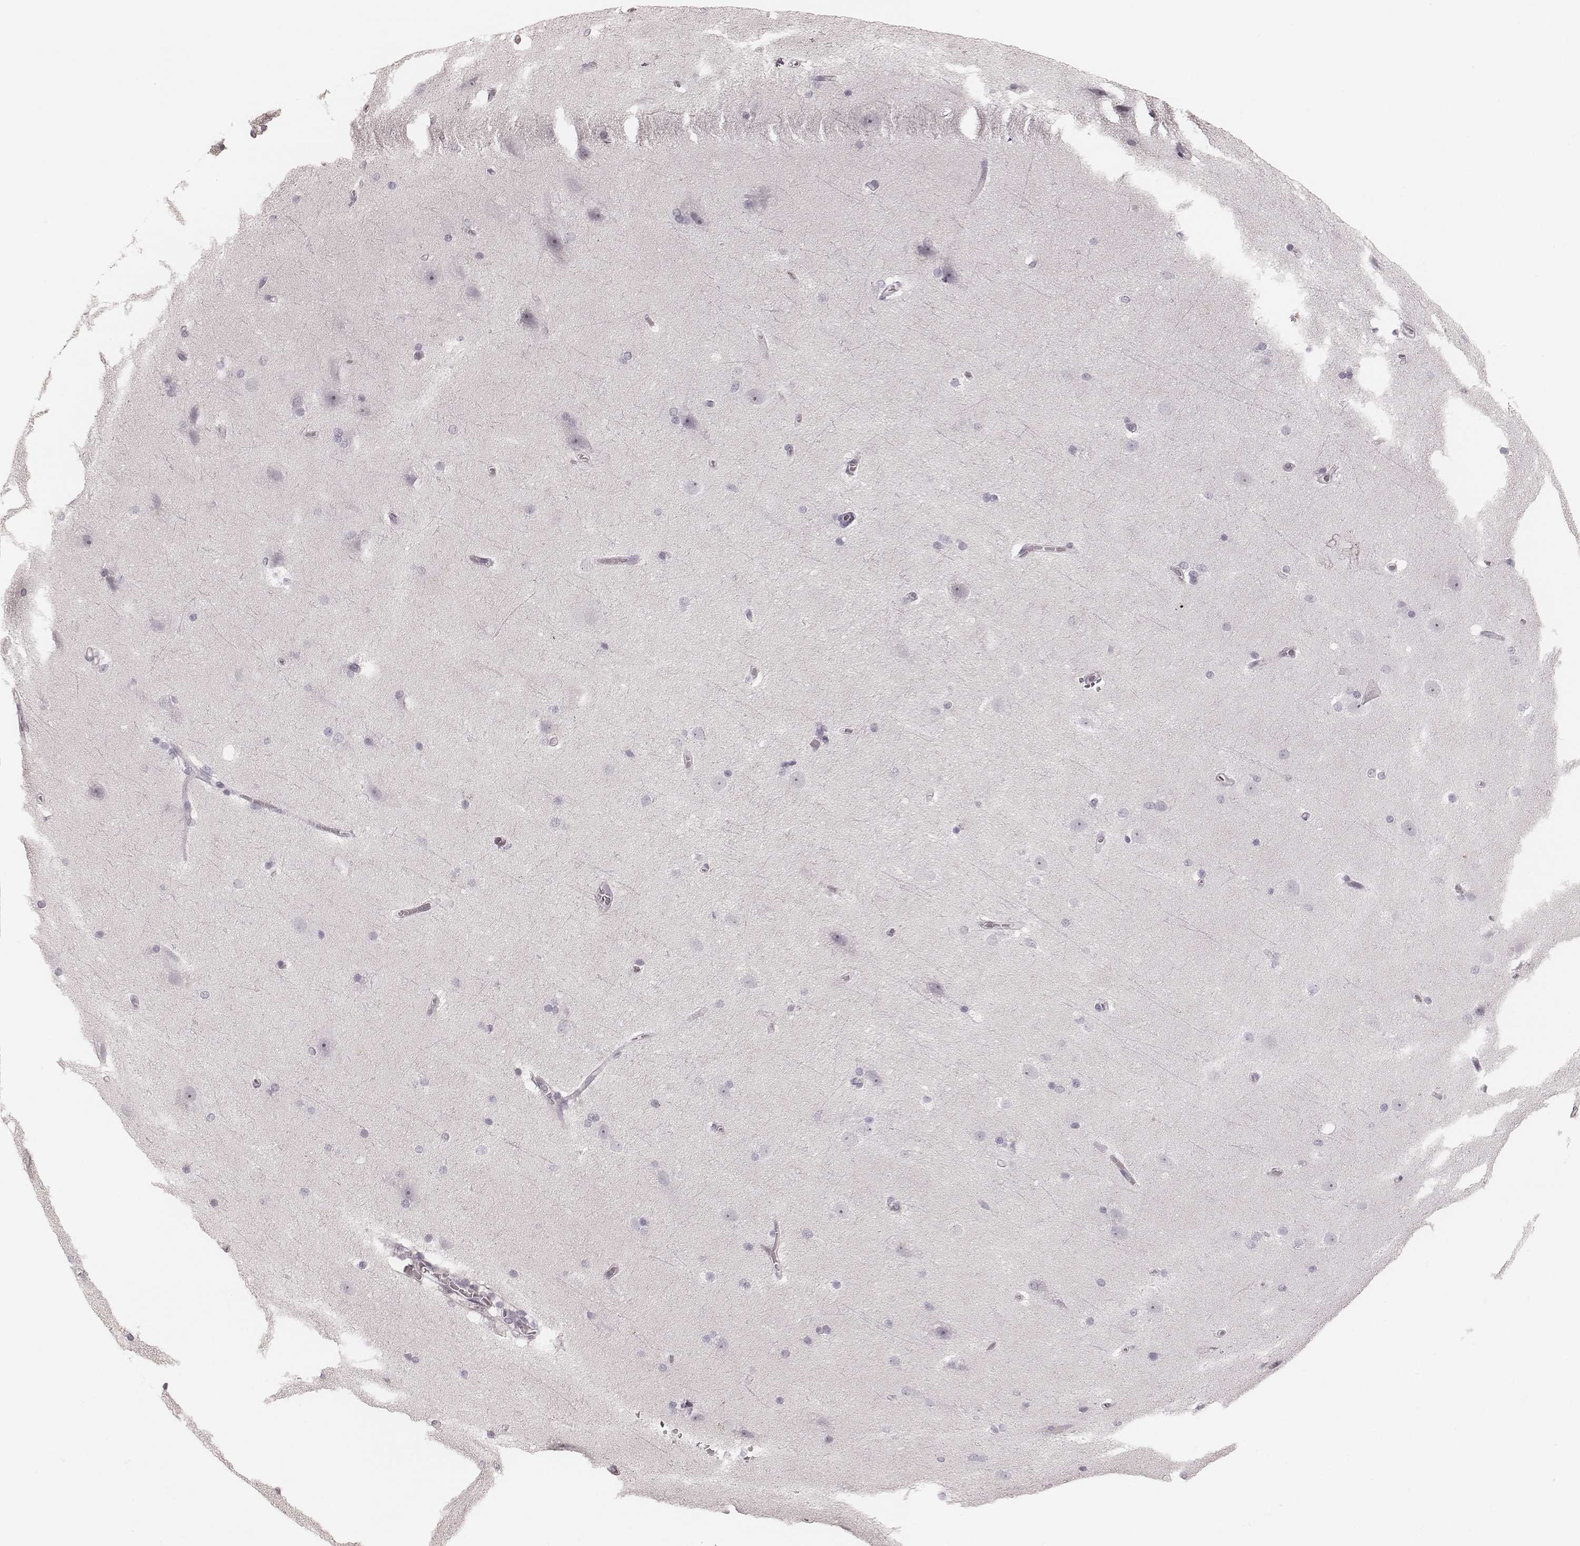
{"staining": {"intensity": "negative", "quantity": "none", "location": "none"}, "tissue": "hippocampus", "cell_type": "Glial cells", "image_type": "normal", "snomed": [{"axis": "morphology", "description": "Normal tissue, NOS"}, {"axis": "topography", "description": "Cerebral cortex"}, {"axis": "topography", "description": "Hippocampus"}], "caption": "This micrograph is of benign hippocampus stained with immunohistochemistry (IHC) to label a protein in brown with the nuclei are counter-stained blue. There is no positivity in glial cells. (Stains: DAB (3,3'-diaminobenzidine) IHC with hematoxylin counter stain, Microscopy: brightfield microscopy at high magnification).", "gene": "SPATA24", "patient": {"sex": "female", "age": 19}}